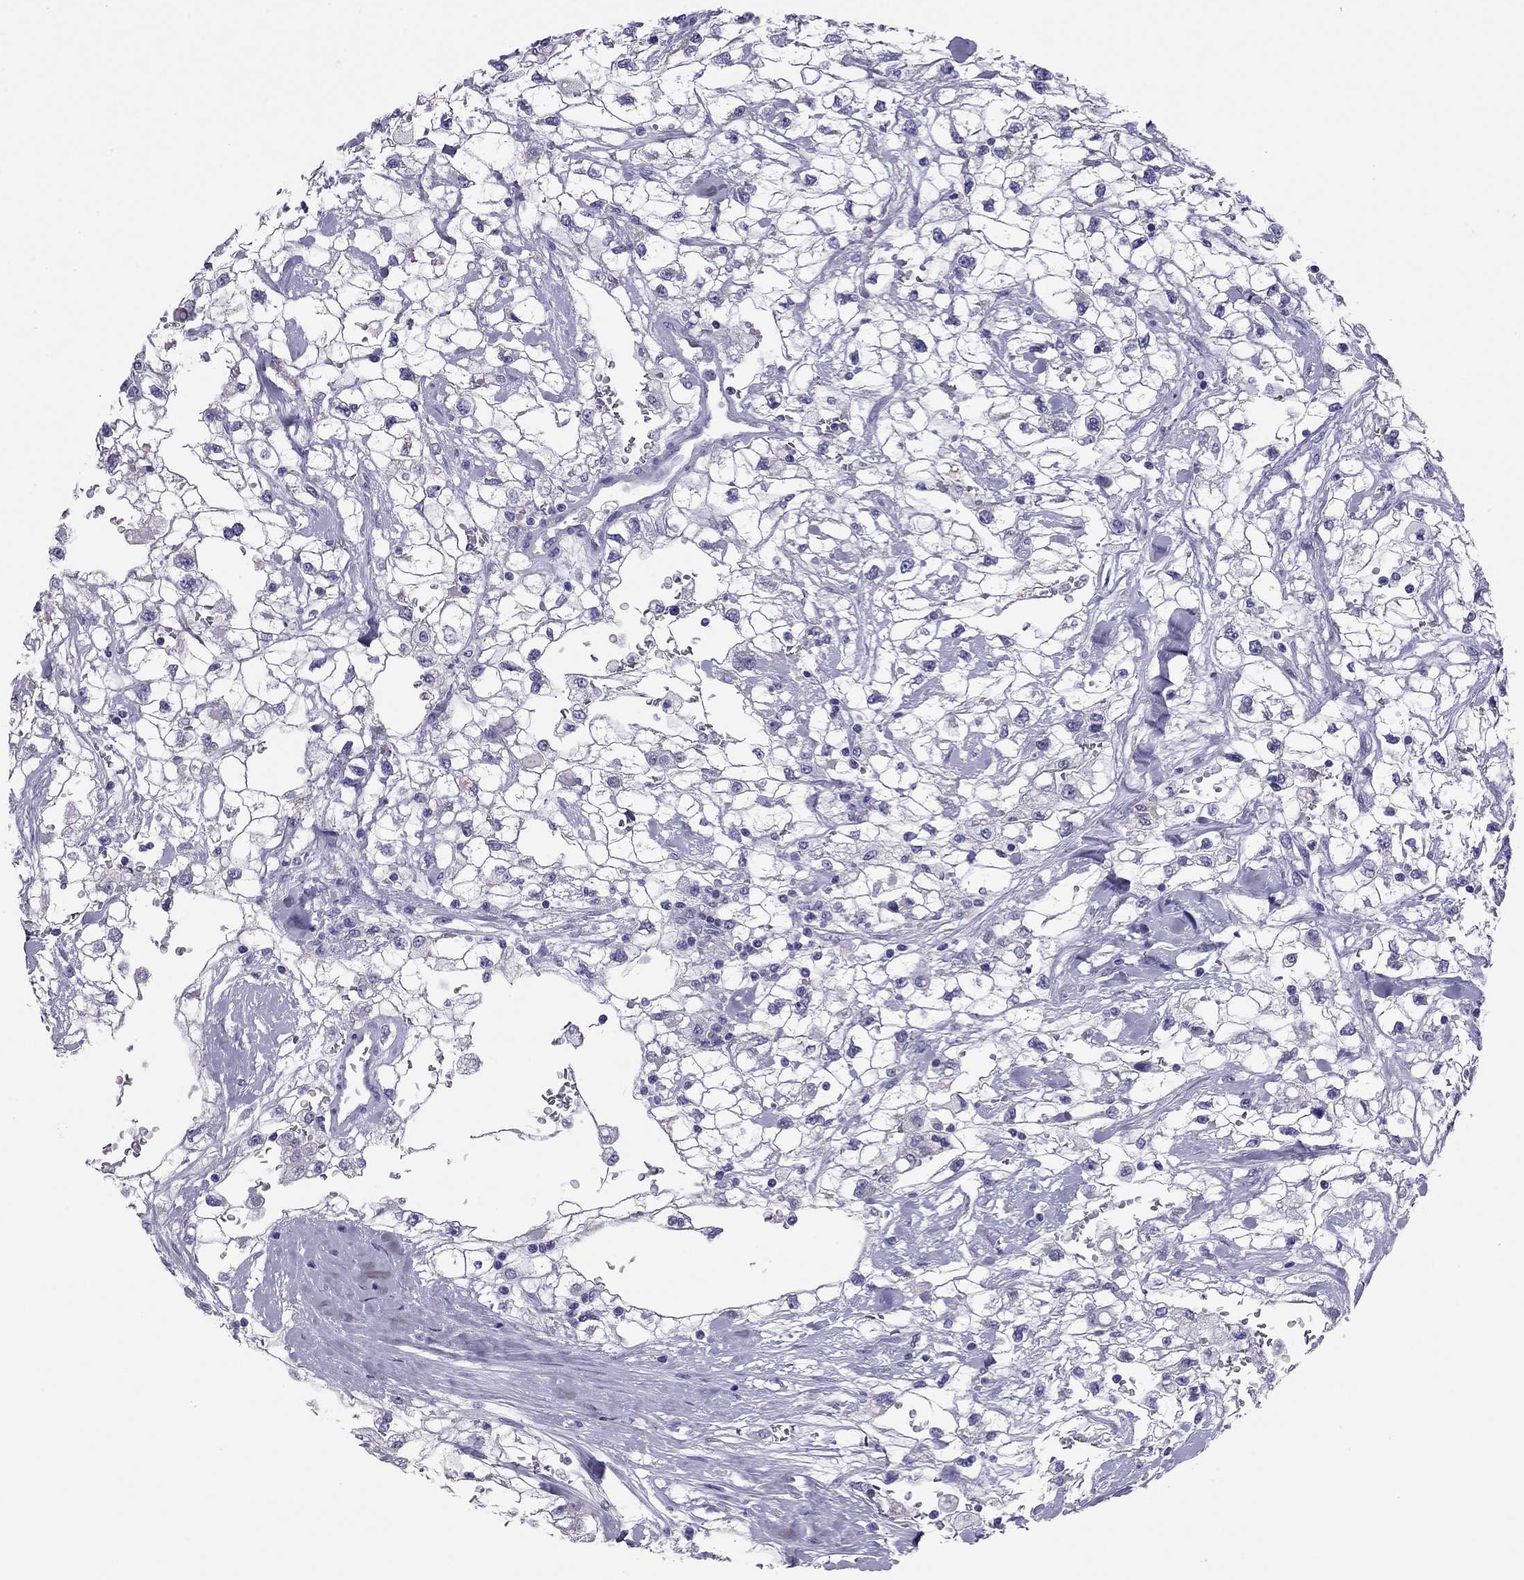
{"staining": {"intensity": "negative", "quantity": "none", "location": "none"}, "tissue": "renal cancer", "cell_type": "Tumor cells", "image_type": "cancer", "snomed": [{"axis": "morphology", "description": "Adenocarcinoma, NOS"}, {"axis": "topography", "description": "Kidney"}], "caption": "Tumor cells show no significant staining in adenocarcinoma (renal).", "gene": "ODF4", "patient": {"sex": "male", "age": 59}}